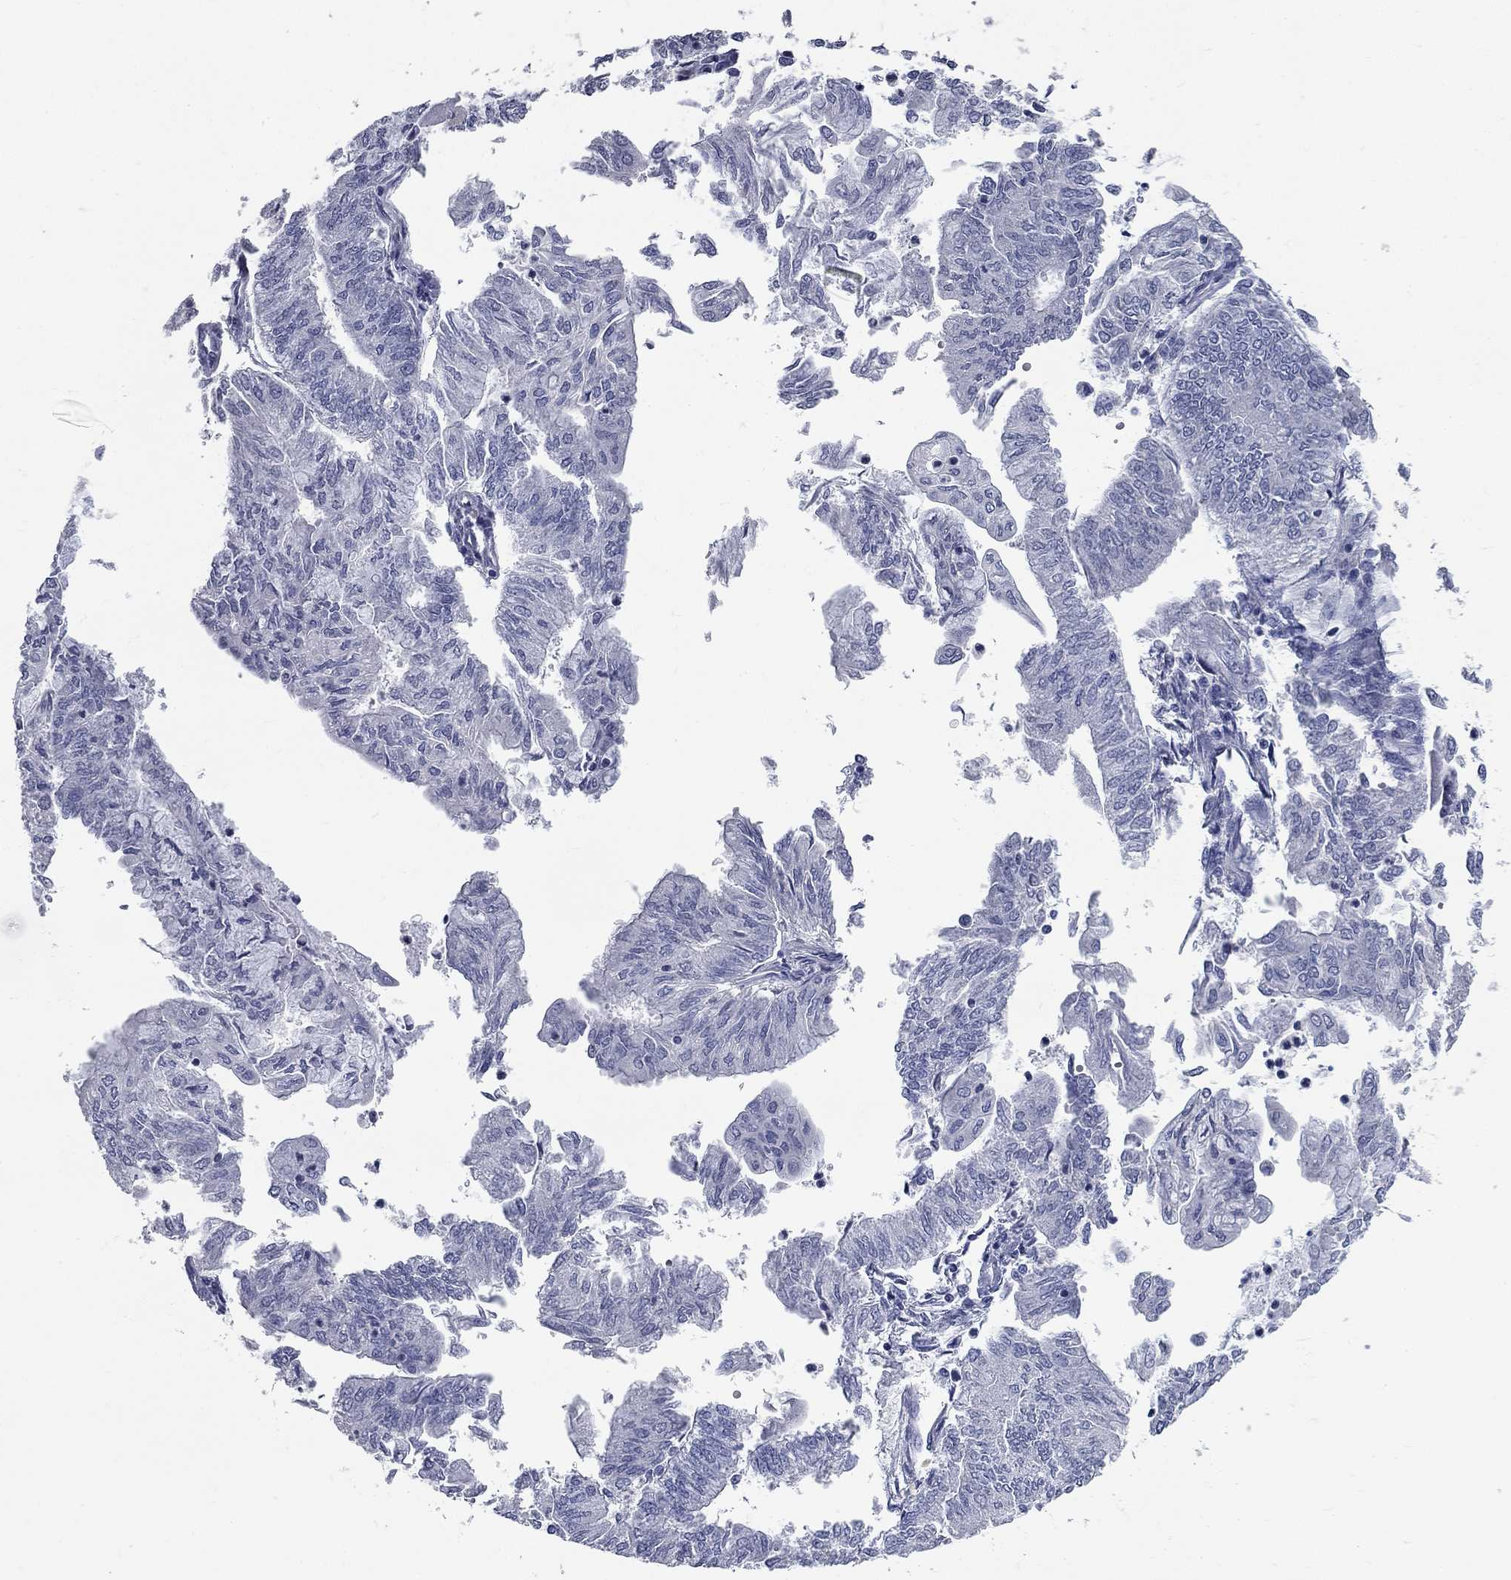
{"staining": {"intensity": "negative", "quantity": "none", "location": "none"}, "tissue": "endometrial cancer", "cell_type": "Tumor cells", "image_type": "cancer", "snomed": [{"axis": "morphology", "description": "Adenocarcinoma, NOS"}, {"axis": "topography", "description": "Endometrium"}], "caption": "There is no significant positivity in tumor cells of adenocarcinoma (endometrial). Nuclei are stained in blue.", "gene": "SYT12", "patient": {"sex": "female", "age": 59}}